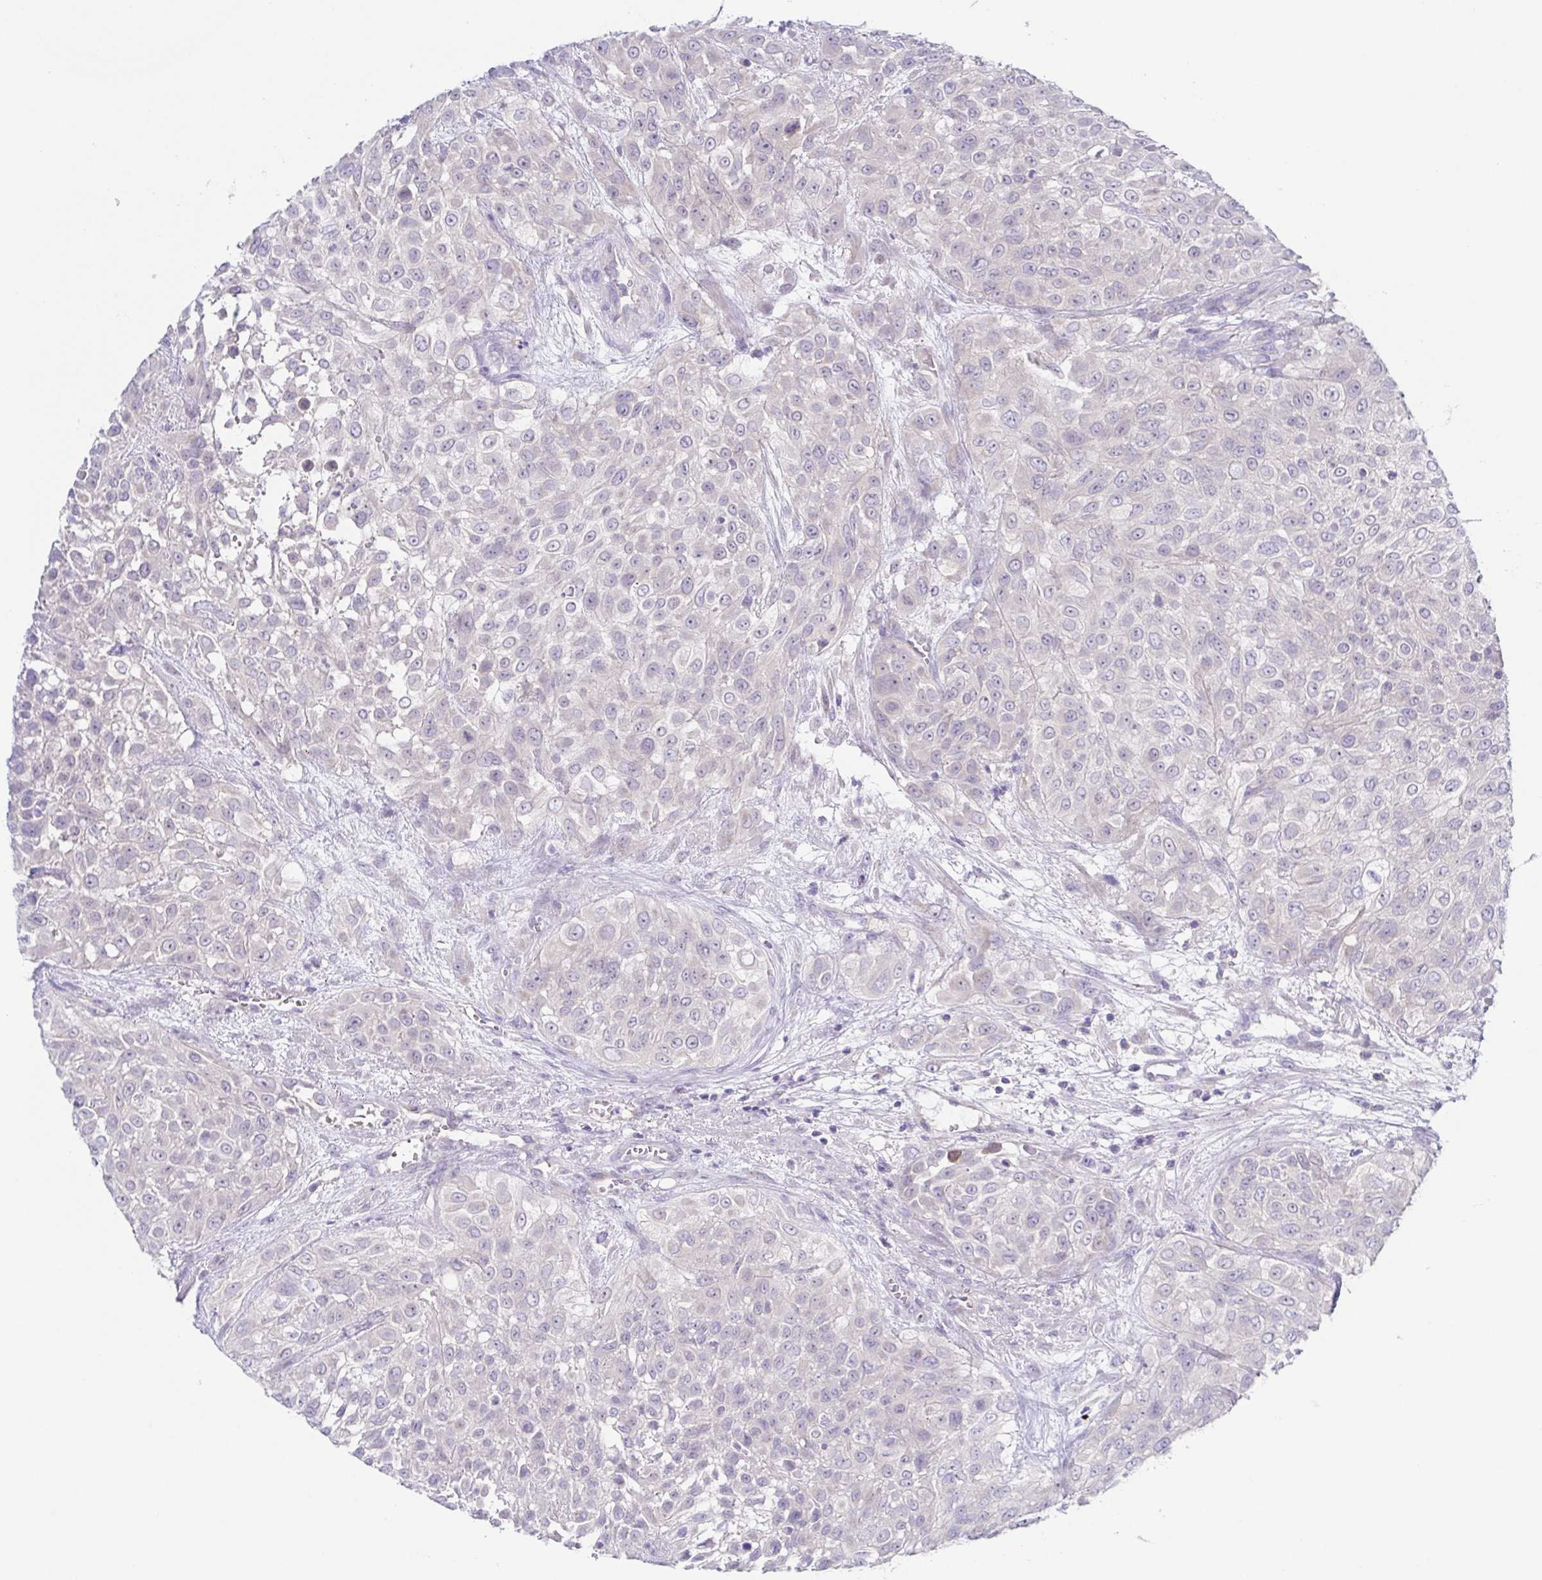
{"staining": {"intensity": "negative", "quantity": "none", "location": "none"}, "tissue": "urothelial cancer", "cell_type": "Tumor cells", "image_type": "cancer", "snomed": [{"axis": "morphology", "description": "Urothelial carcinoma, High grade"}, {"axis": "topography", "description": "Urinary bladder"}], "caption": "An IHC photomicrograph of high-grade urothelial carcinoma is shown. There is no staining in tumor cells of high-grade urothelial carcinoma.", "gene": "HTR2A", "patient": {"sex": "male", "age": 57}}